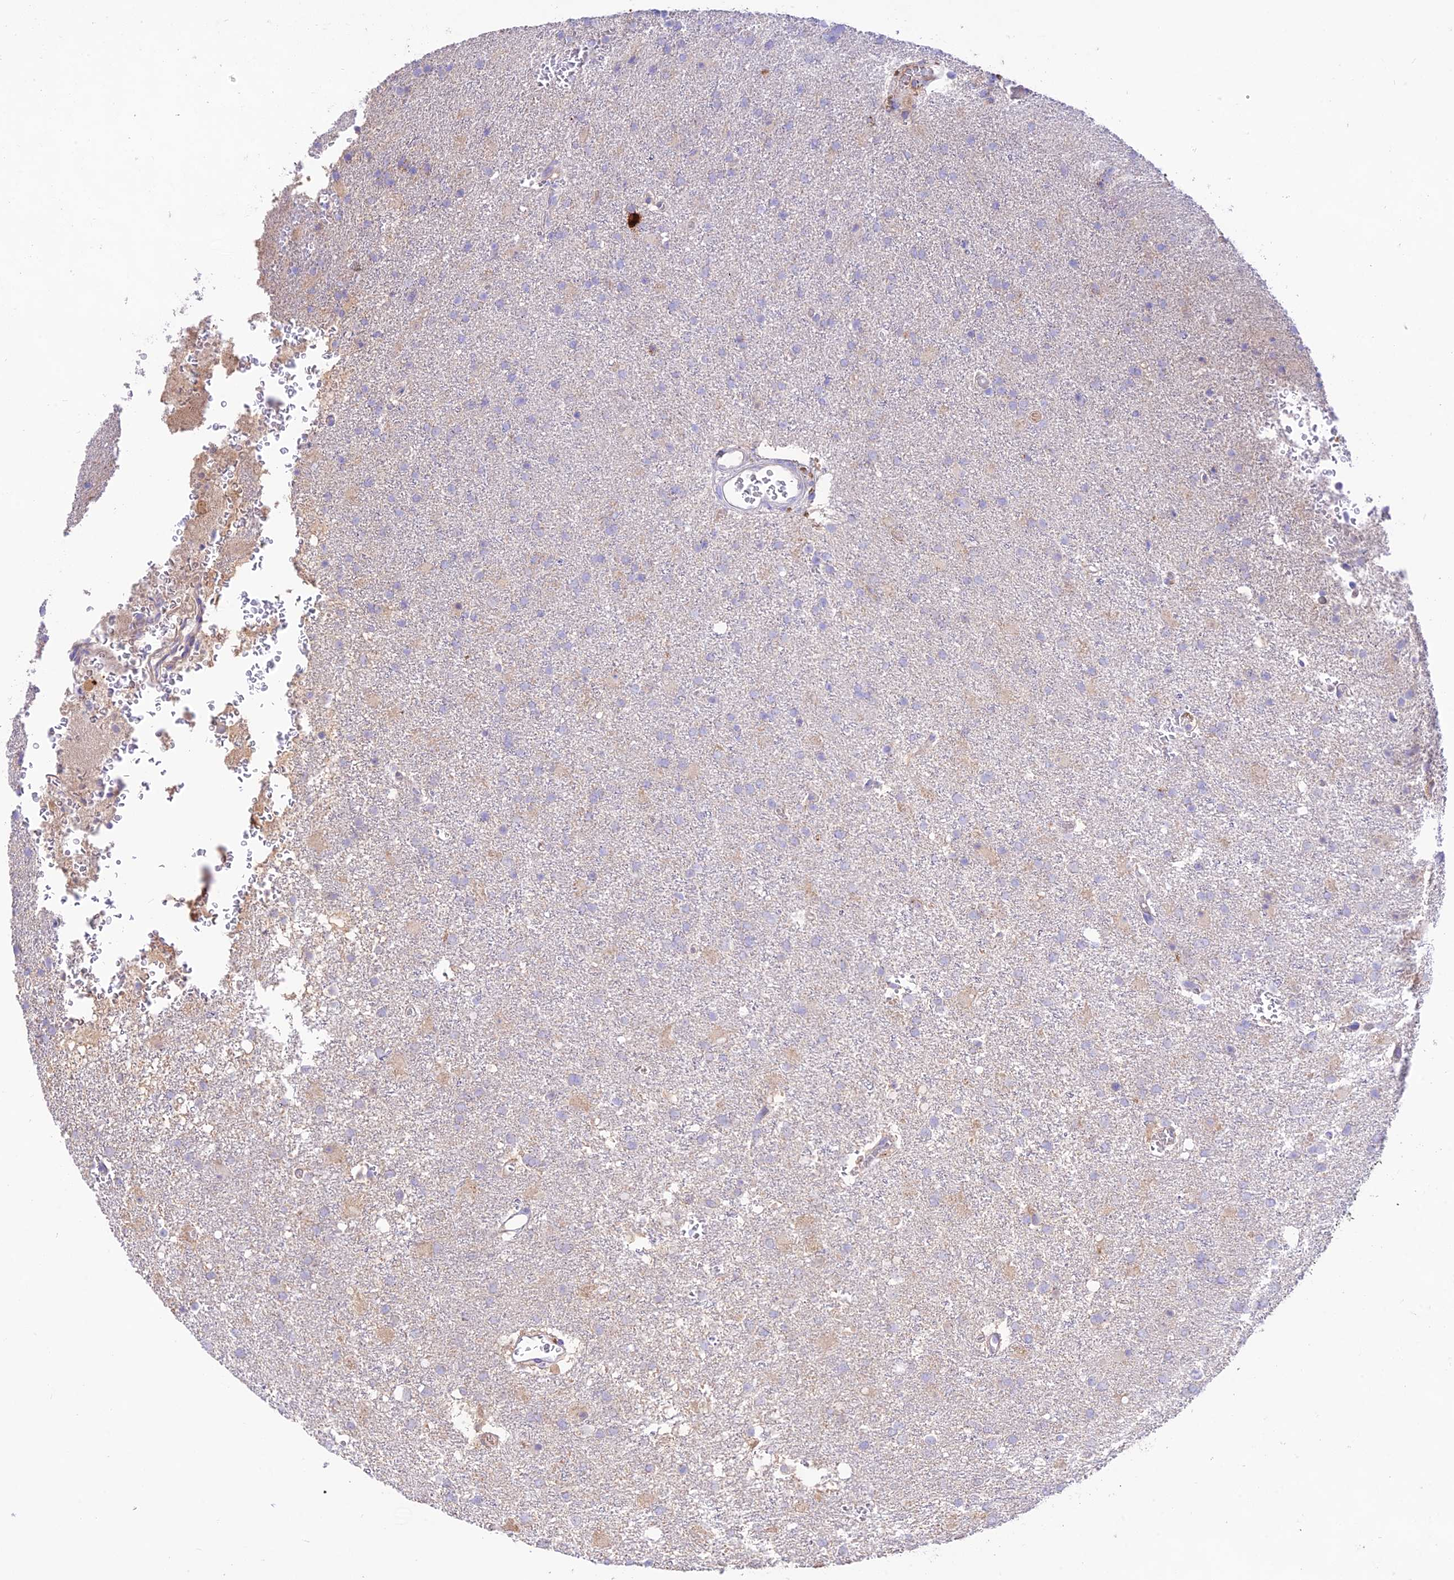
{"staining": {"intensity": "negative", "quantity": "none", "location": "none"}, "tissue": "glioma", "cell_type": "Tumor cells", "image_type": "cancer", "snomed": [{"axis": "morphology", "description": "Glioma, malignant, High grade"}, {"axis": "topography", "description": "Brain"}], "caption": "Protein analysis of glioma demonstrates no significant staining in tumor cells.", "gene": "NLRP9", "patient": {"sex": "female", "age": 74}}